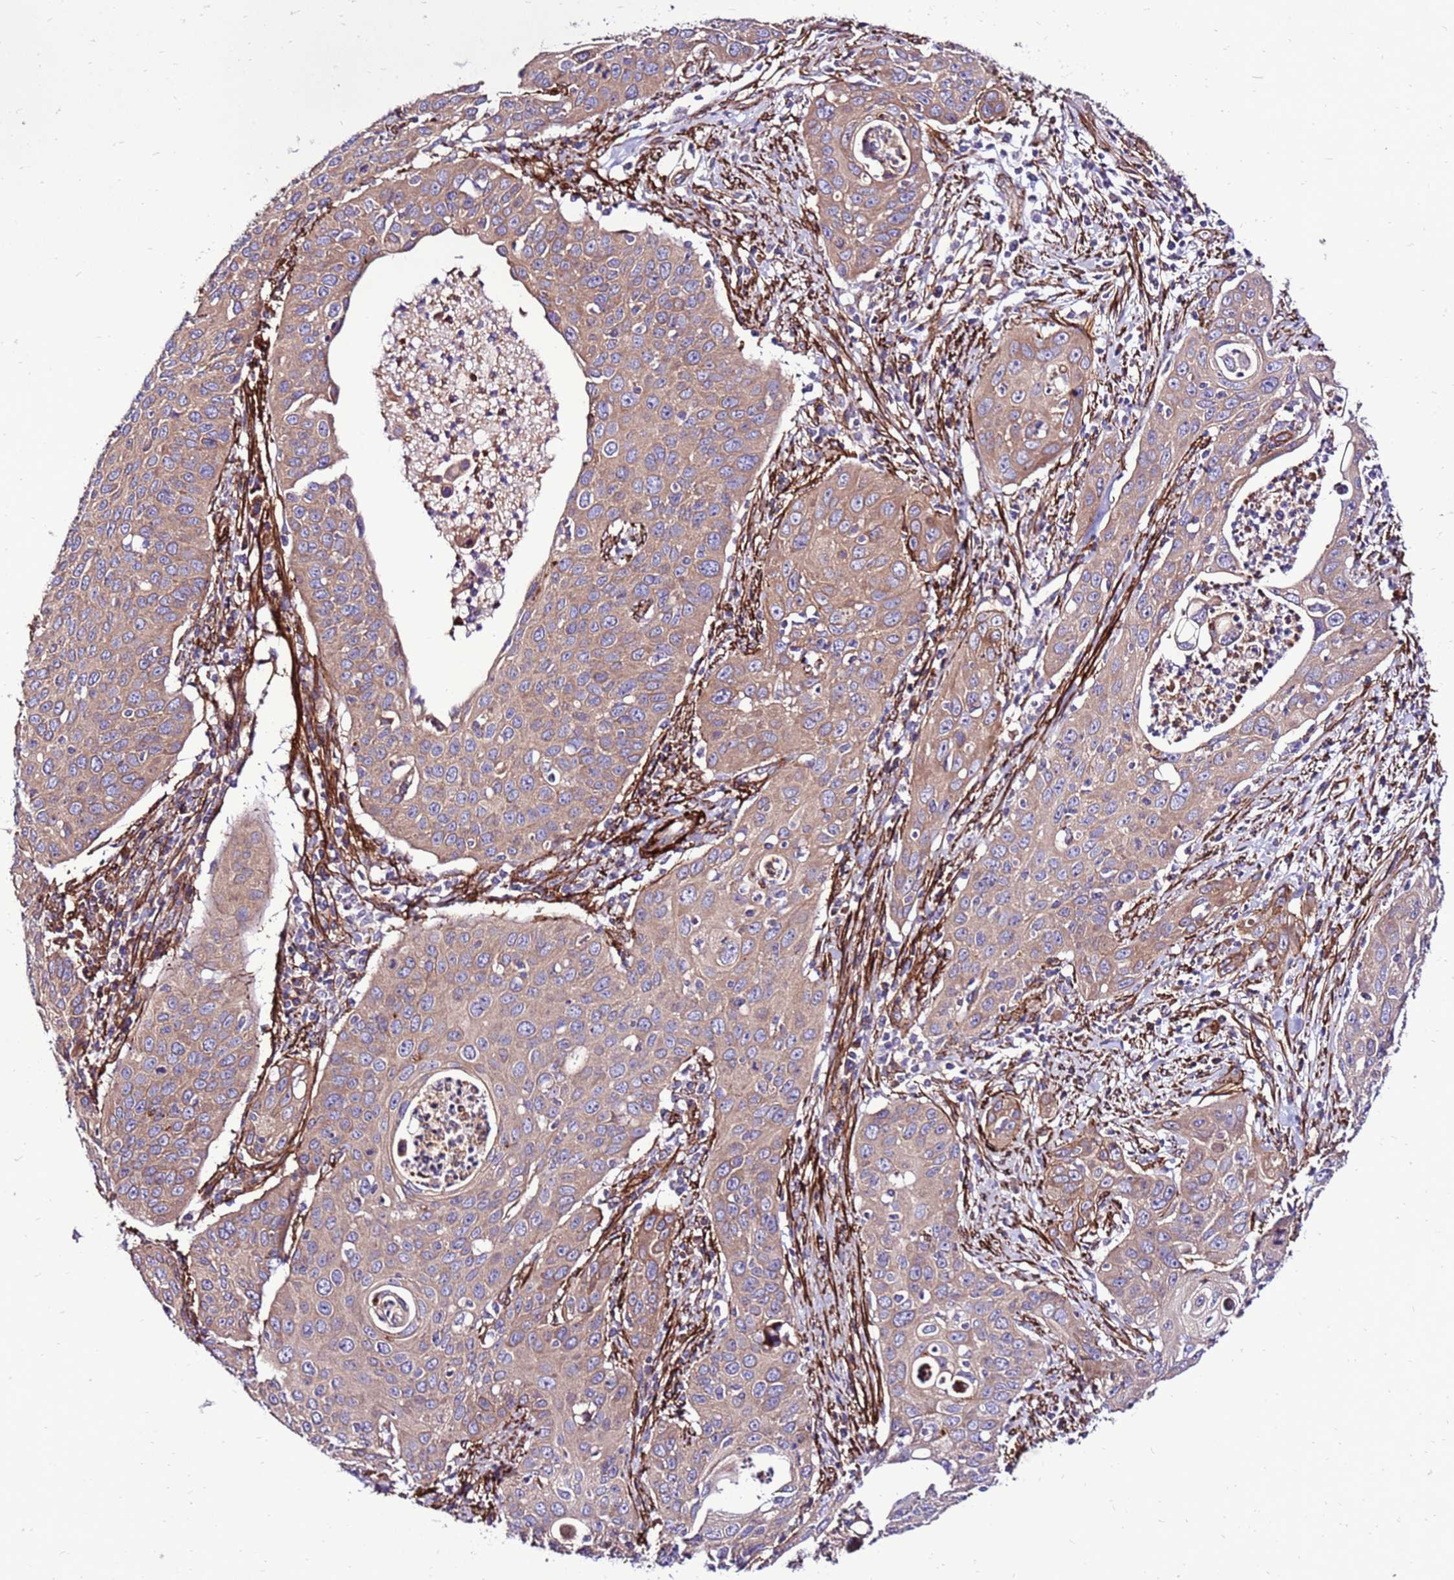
{"staining": {"intensity": "weak", "quantity": ">75%", "location": "cytoplasmic/membranous"}, "tissue": "cervical cancer", "cell_type": "Tumor cells", "image_type": "cancer", "snomed": [{"axis": "morphology", "description": "Squamous cell carcinoma, NOS"}, {"axis": "topography", "description": "Cervix"}], "caption": "Cervical cancer tissue reveals weak cytoplasmic/membranous positivity in about >75% of tumor cells, visualized by immunohistochemistry. (DAB (3,3'-diaminobenzidine) = brown stain, brightfield microscopy at high magnification).", "gene": "EI24", "patient": {"sex": "female", "age": 36}}